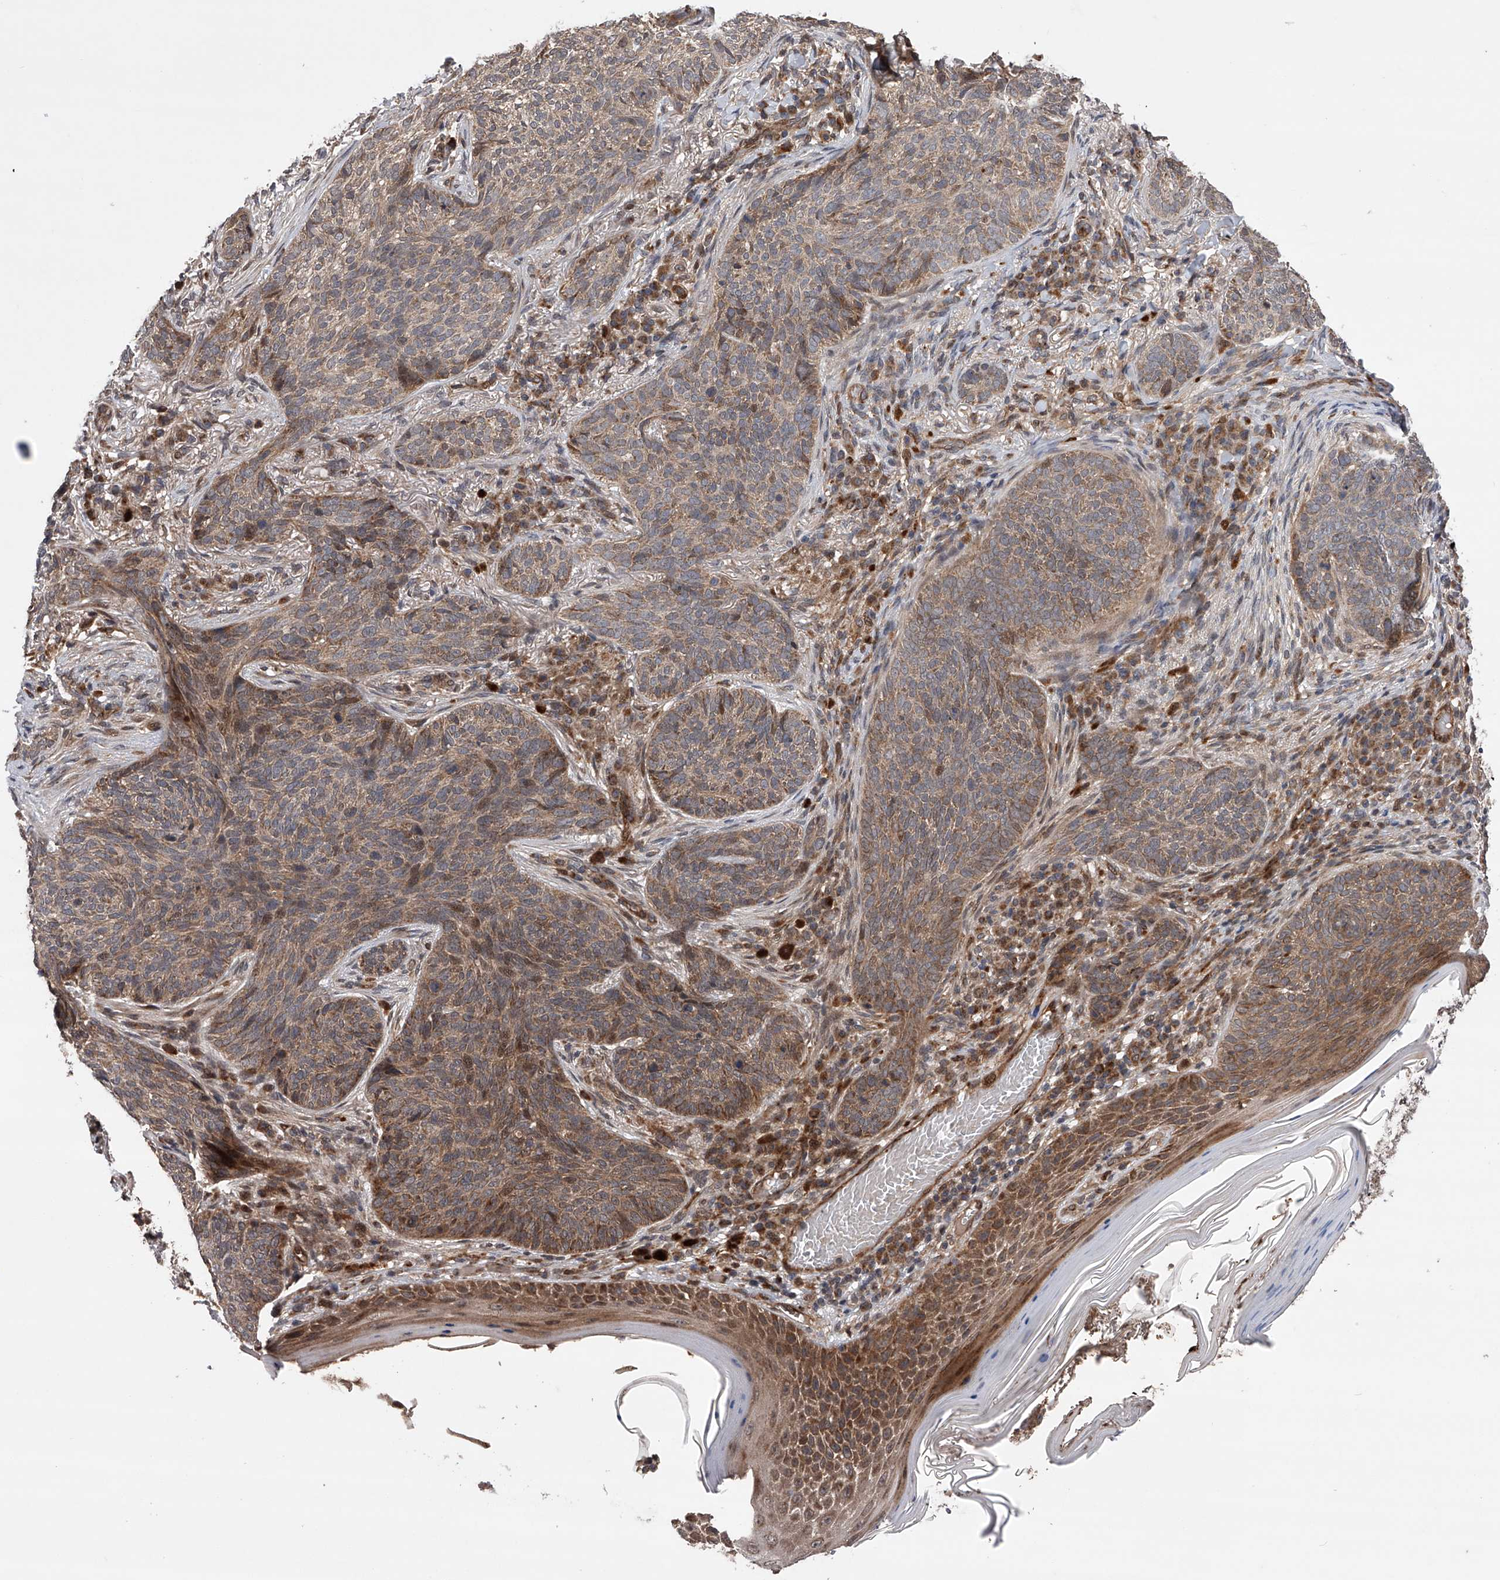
{"staining": {"intensity": "moderate", "quantity": ">75%", "location": "cytoplasmic/membranous,nuclear"}, "tissue": "skin cancer", "cell_type": "Tumor cells", "image_type": "cancer", "snomed": [{"axis": "morphology", "description": "Basal cell carcinoma"}, {"axis": "topography", "description": "Skin"}], "caption": "Tumor cells reveal moderate cytoplasmic/membranous and nuclear expression in about >75% of cells in skin cancer. The staining is performed using DAB brown chromogen to label protein expression. The nuclei are counter-stained blue using hematoxylin.", "gene": "MAP3K11", "patient": {"sex": "male", "age": 85}}